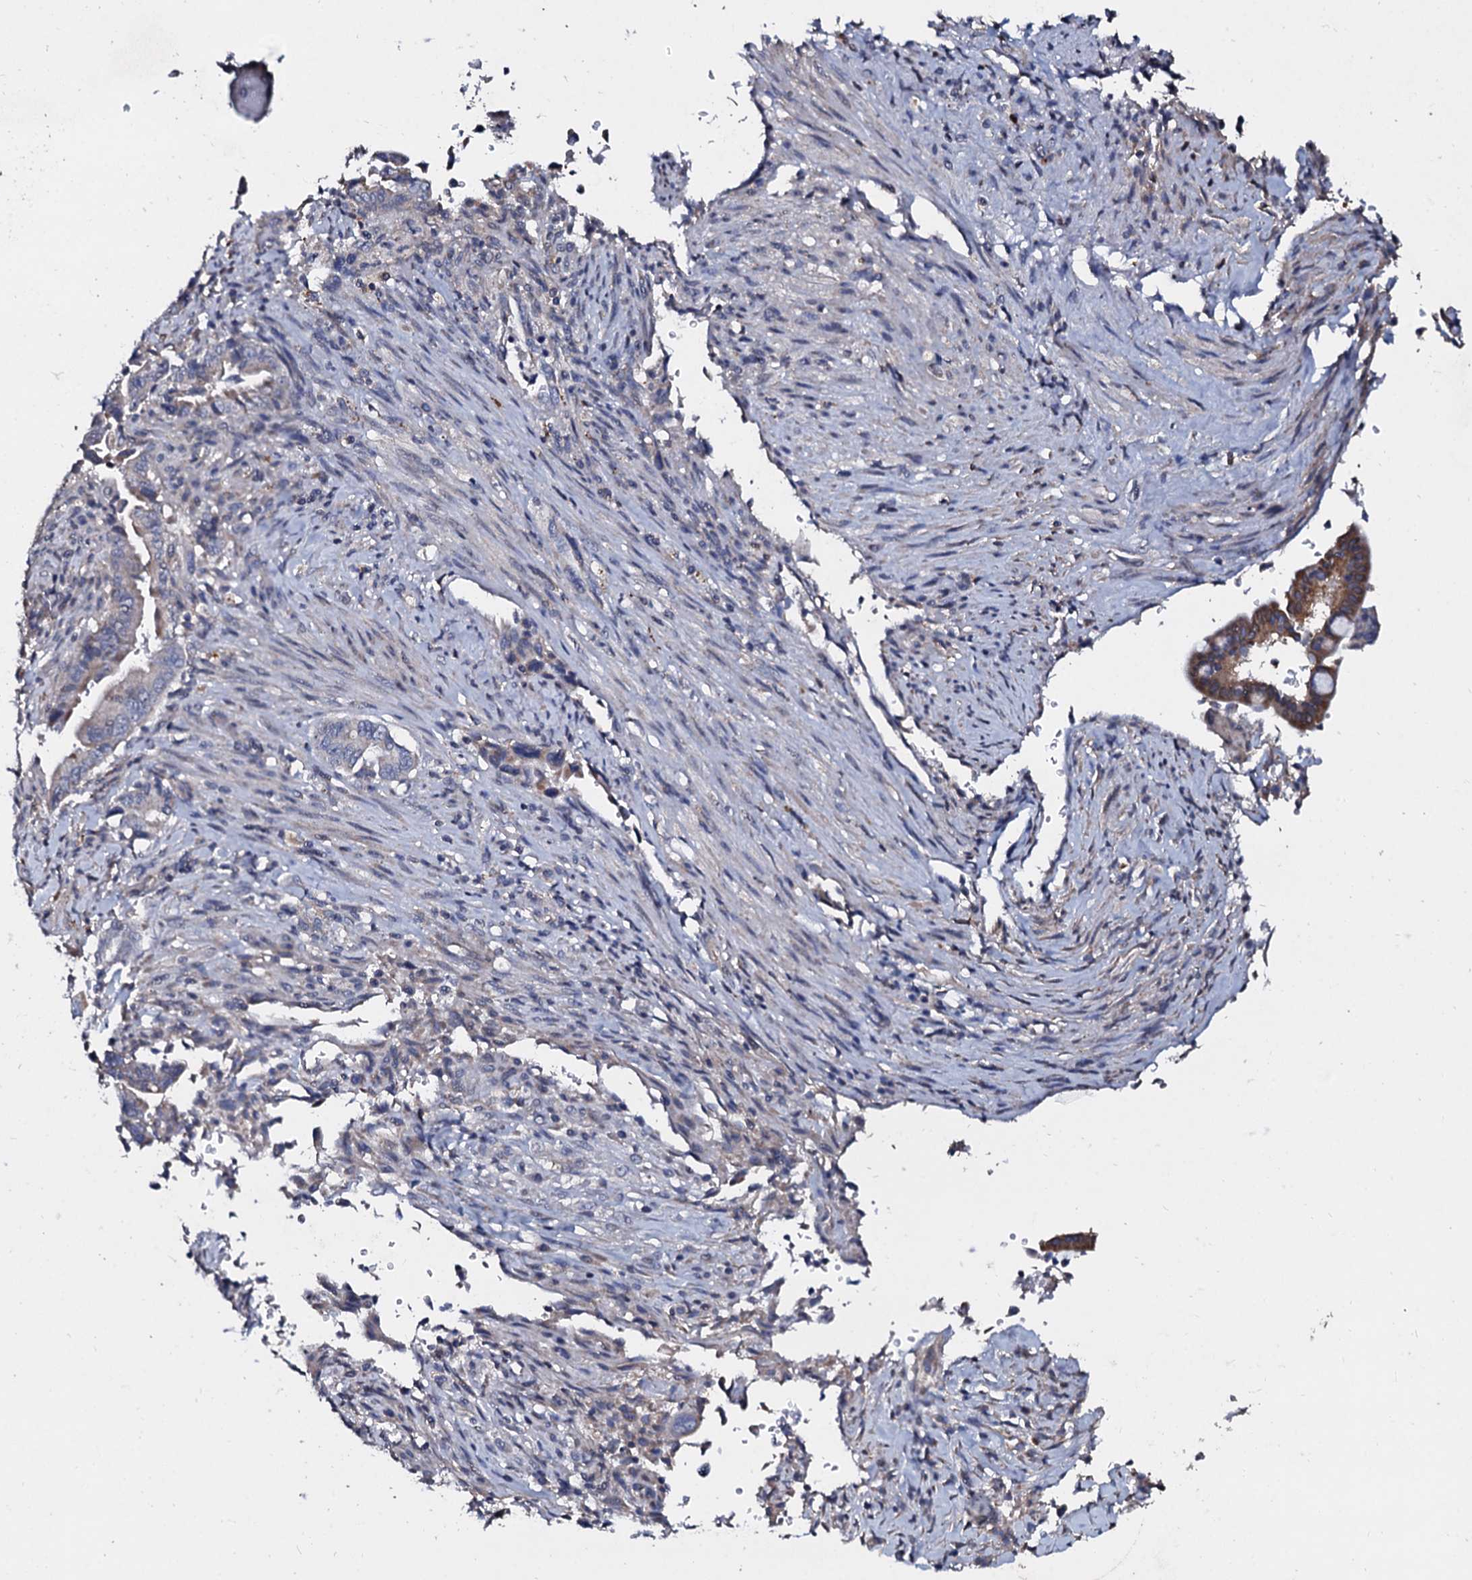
{"staining": {"intensity": "weak", "quantity": "<25%", "location": "cytoplasmic/membranous"}, "tissue": "pancreatic cancer", "cell_type": "Tumor cells", "image_type": "cancer", "snomed": [{"axis": "morphology", "description": "Adenocarcinoma, NOS"}, {"axis": "topography", "description": "Pancreas"}], "caption": "This histopathology image is of pancreatic adenocarcinoma stained with IHC to label a protein in brown with the nuclei are counter-stained blue. There is no expression in tumor cells.", "gene": "SLC37A4", "patient": {"sex": "male", "age": 70}}